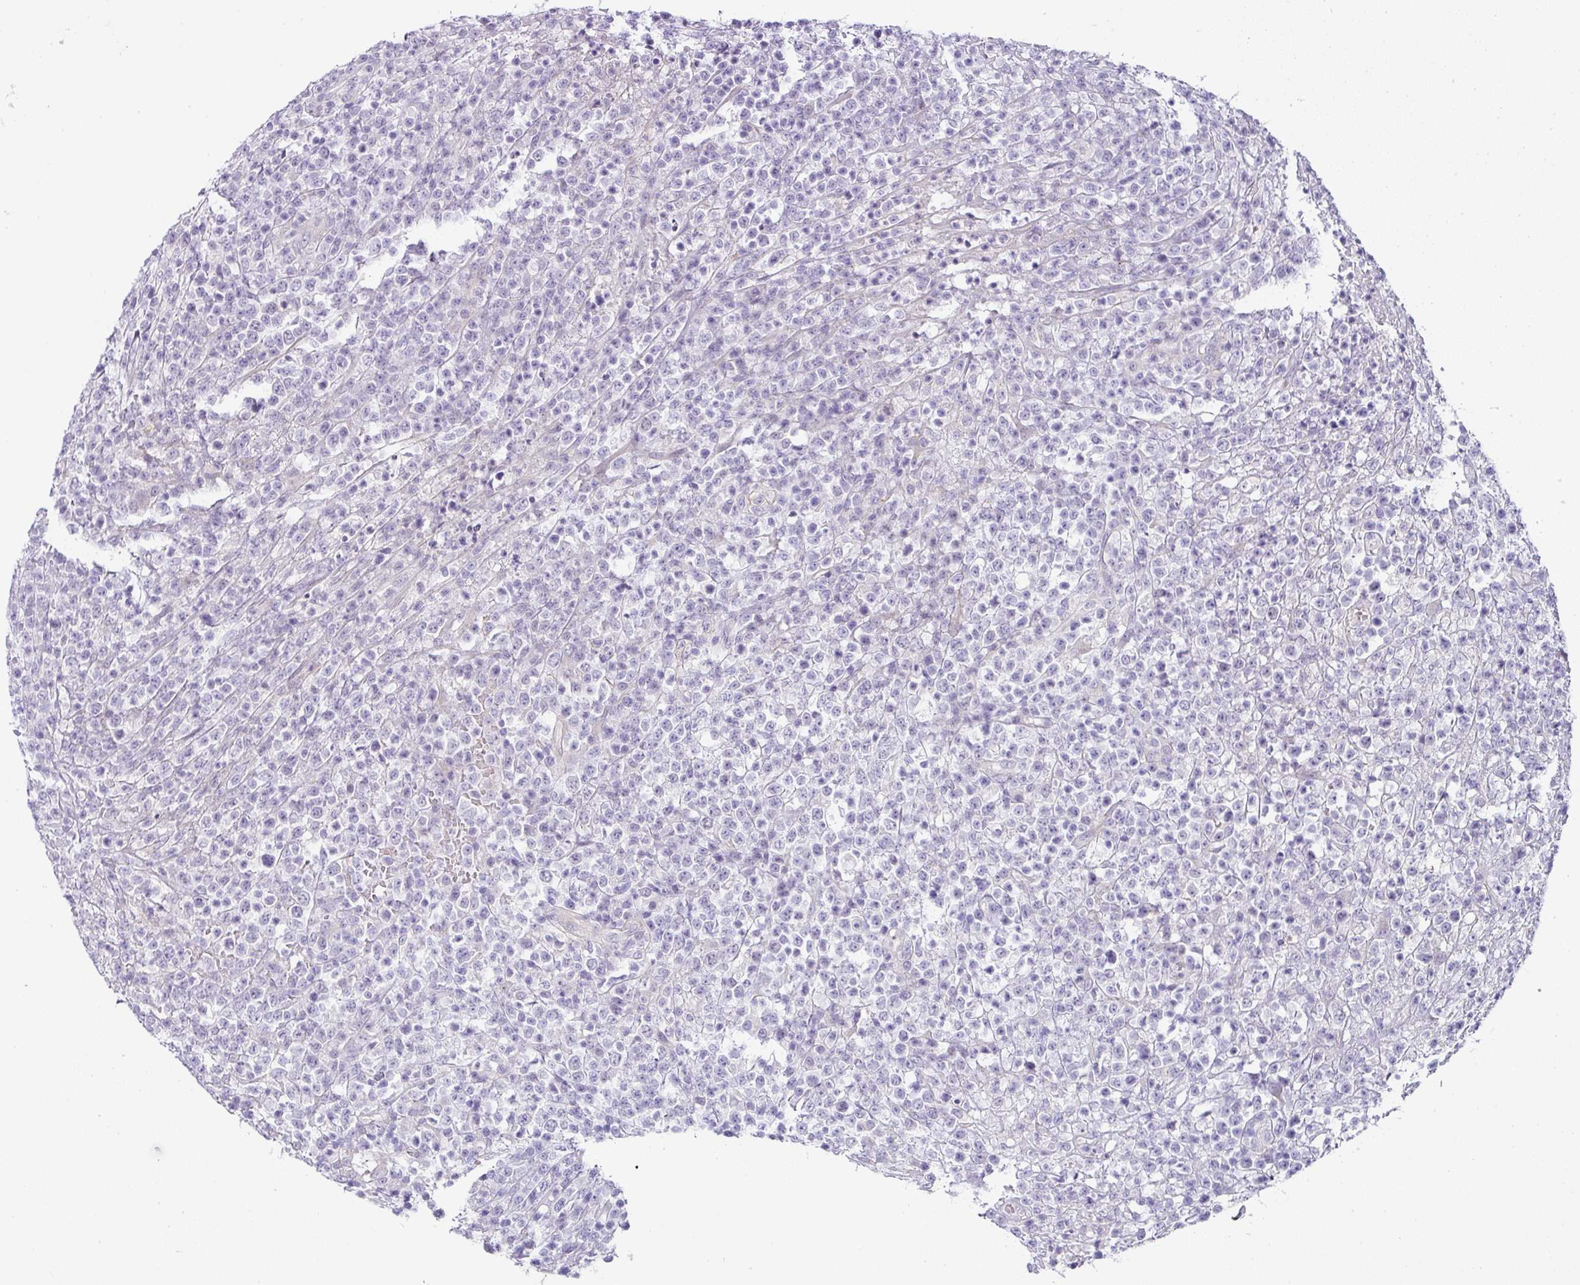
{"staining": {"intensity": "negative", "quantity": "none", "location": "none"}, "tissue": "lymphoma", "cell_type": "Tumor cells", "image_type": "cancer", "snomed": [{"axis": "morphology", "description": "Malignant lymphoma, non-Hodgkin's type, High grade"}, {"axis": "topography", "description": "Colon"}], "caption": "The photomicrograph demonstrates no staining of tumor cells in malignant lymphoma, non-Hodgkin's type (high-grade).", "gene": "OR52N1", "patient": {"sex": "female", "age": 53}}